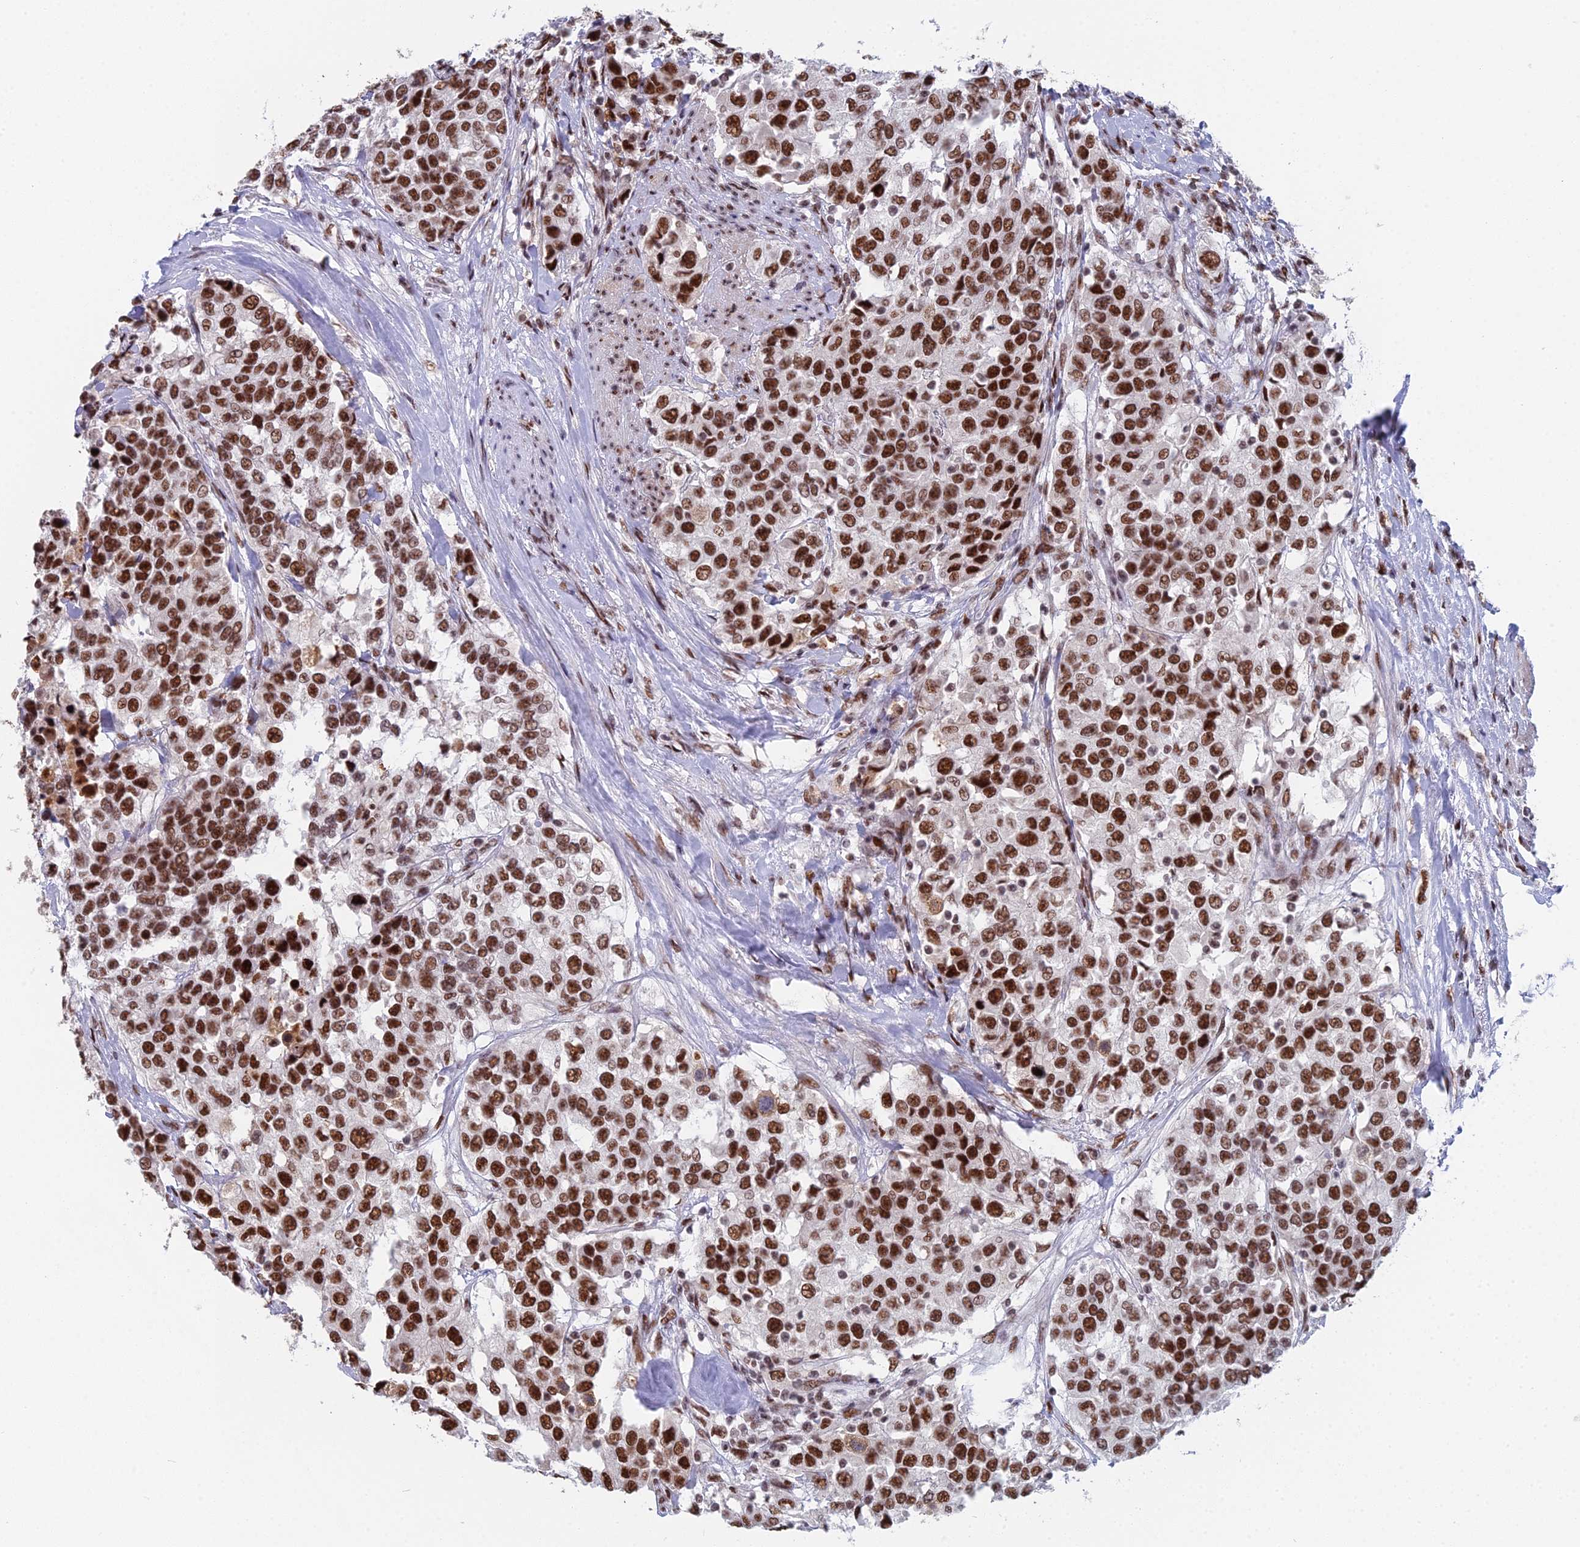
{"staining": {"intensity": "strong", "quantity": ">75%", "location": "nuclear"}, "tissue": "urothelial cancer", "cell_type": "Tumor cells", "image_type": "cancer", "snomed": [{"axis": "morphology", "description": "Urothelial carcinoma, High grade"}, {"axis": "topography", "description": "Urinary bladder"}], "caption": "A micrograph of human urothelial cancer stained for a protein exhibits strong nuclear brown staining in tumor cells.", "gene": "SF3B3", "patient": {"sex": "female", "age": 80}}